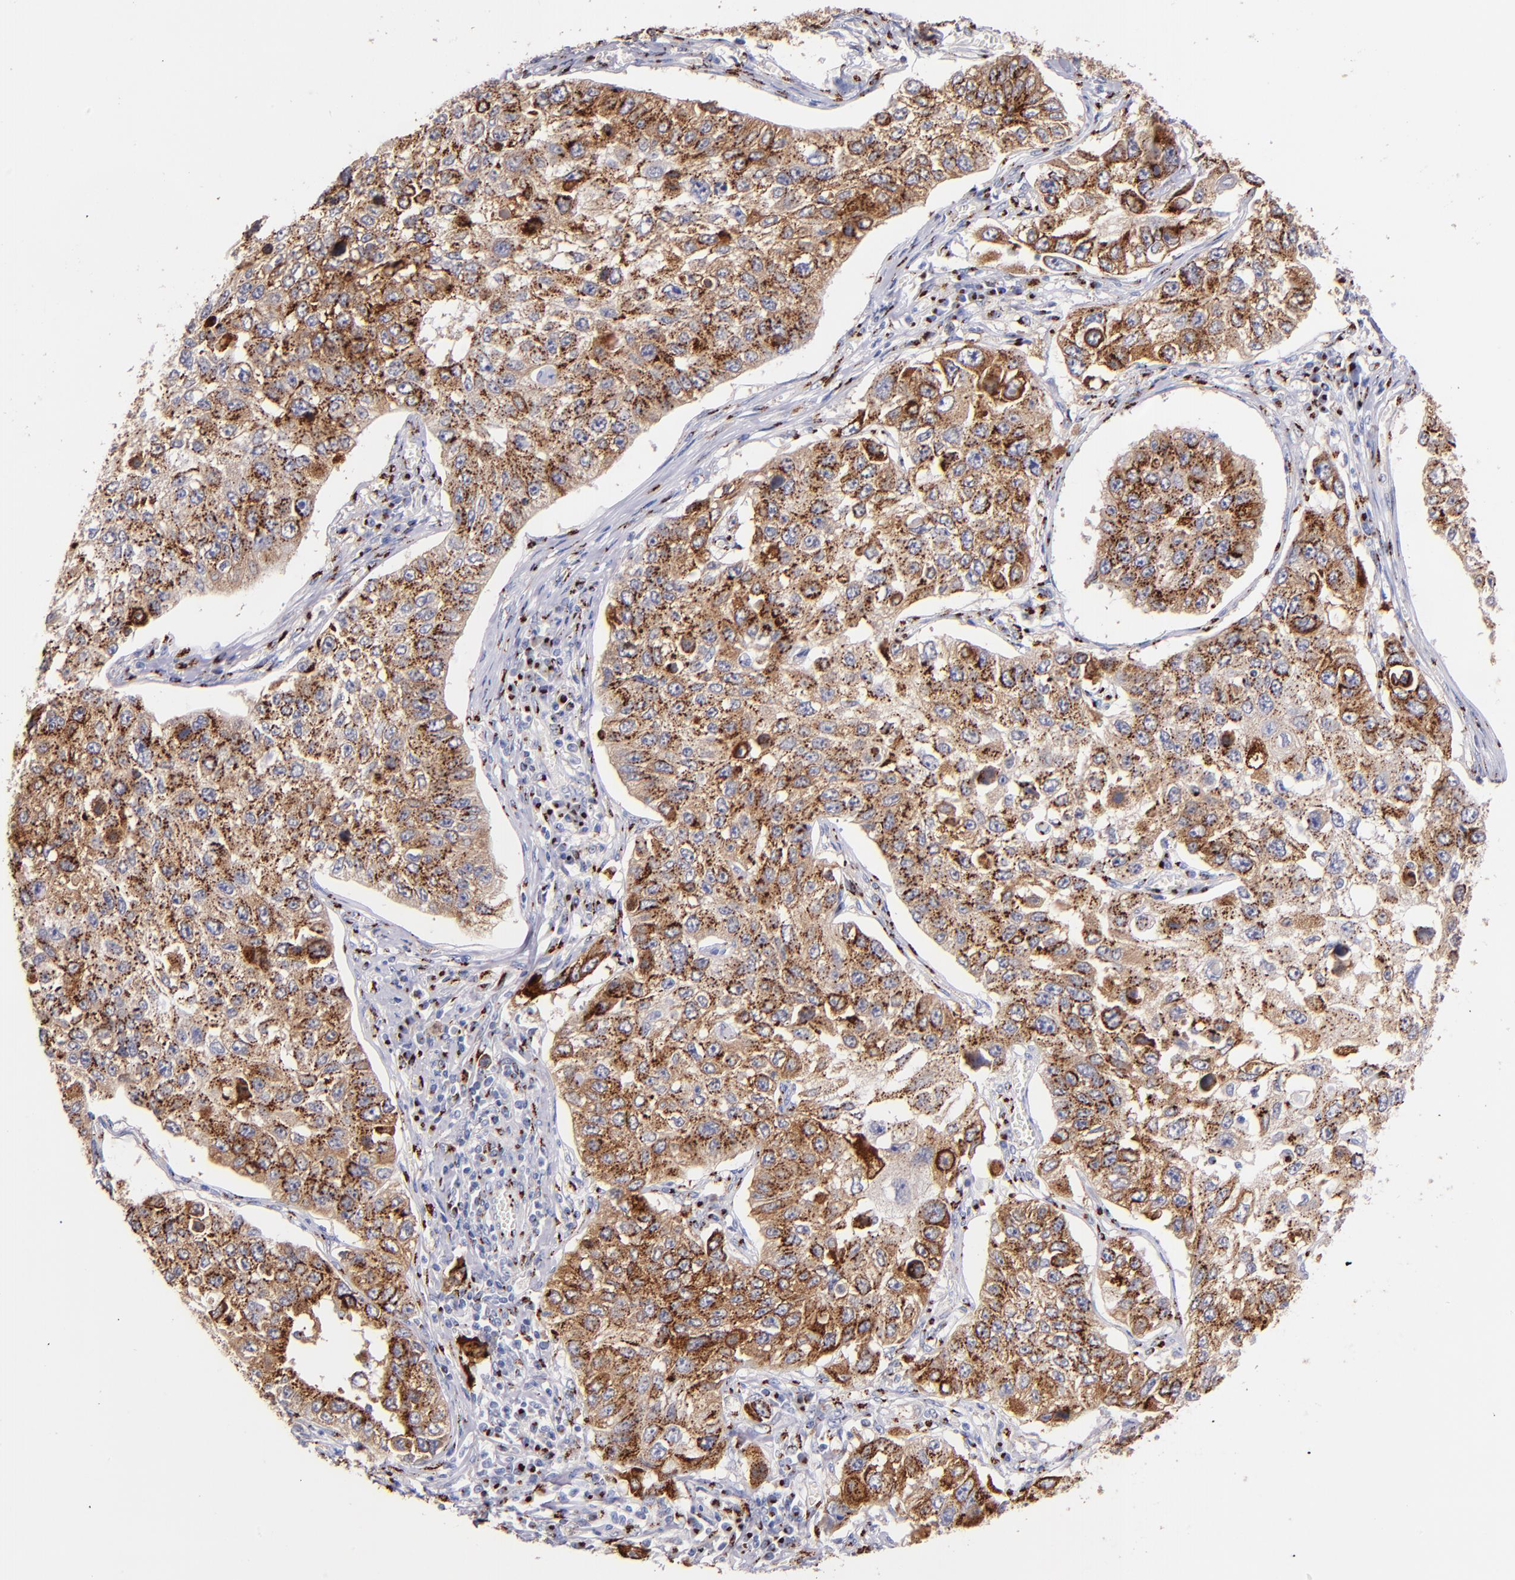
{"staining": {"intensity": "moderate", "quantity": ">75%", "location": "cytoplasmic/membranous"}, "tissue": "lung cancer", "cell_type": "Tumor cells", "image_type": "cancer", "snomed": [{"axis": "morphology", "description": "Squamous cell carcinoma, NOS"}, {"axis": "topography", "description": "Lung"}], "caption": "A high-resolution micrograph shows IHC staining of lung cancer (squamous cell carcinoma), which shows moderate cytoplasmic/membranous expression in about >75% of tumor cells. (DAB IHC, brown staining for protein, blue staining for nuclei).", "gene": "GOLIM4", "patient": {"sex": "male", "age": 71}}